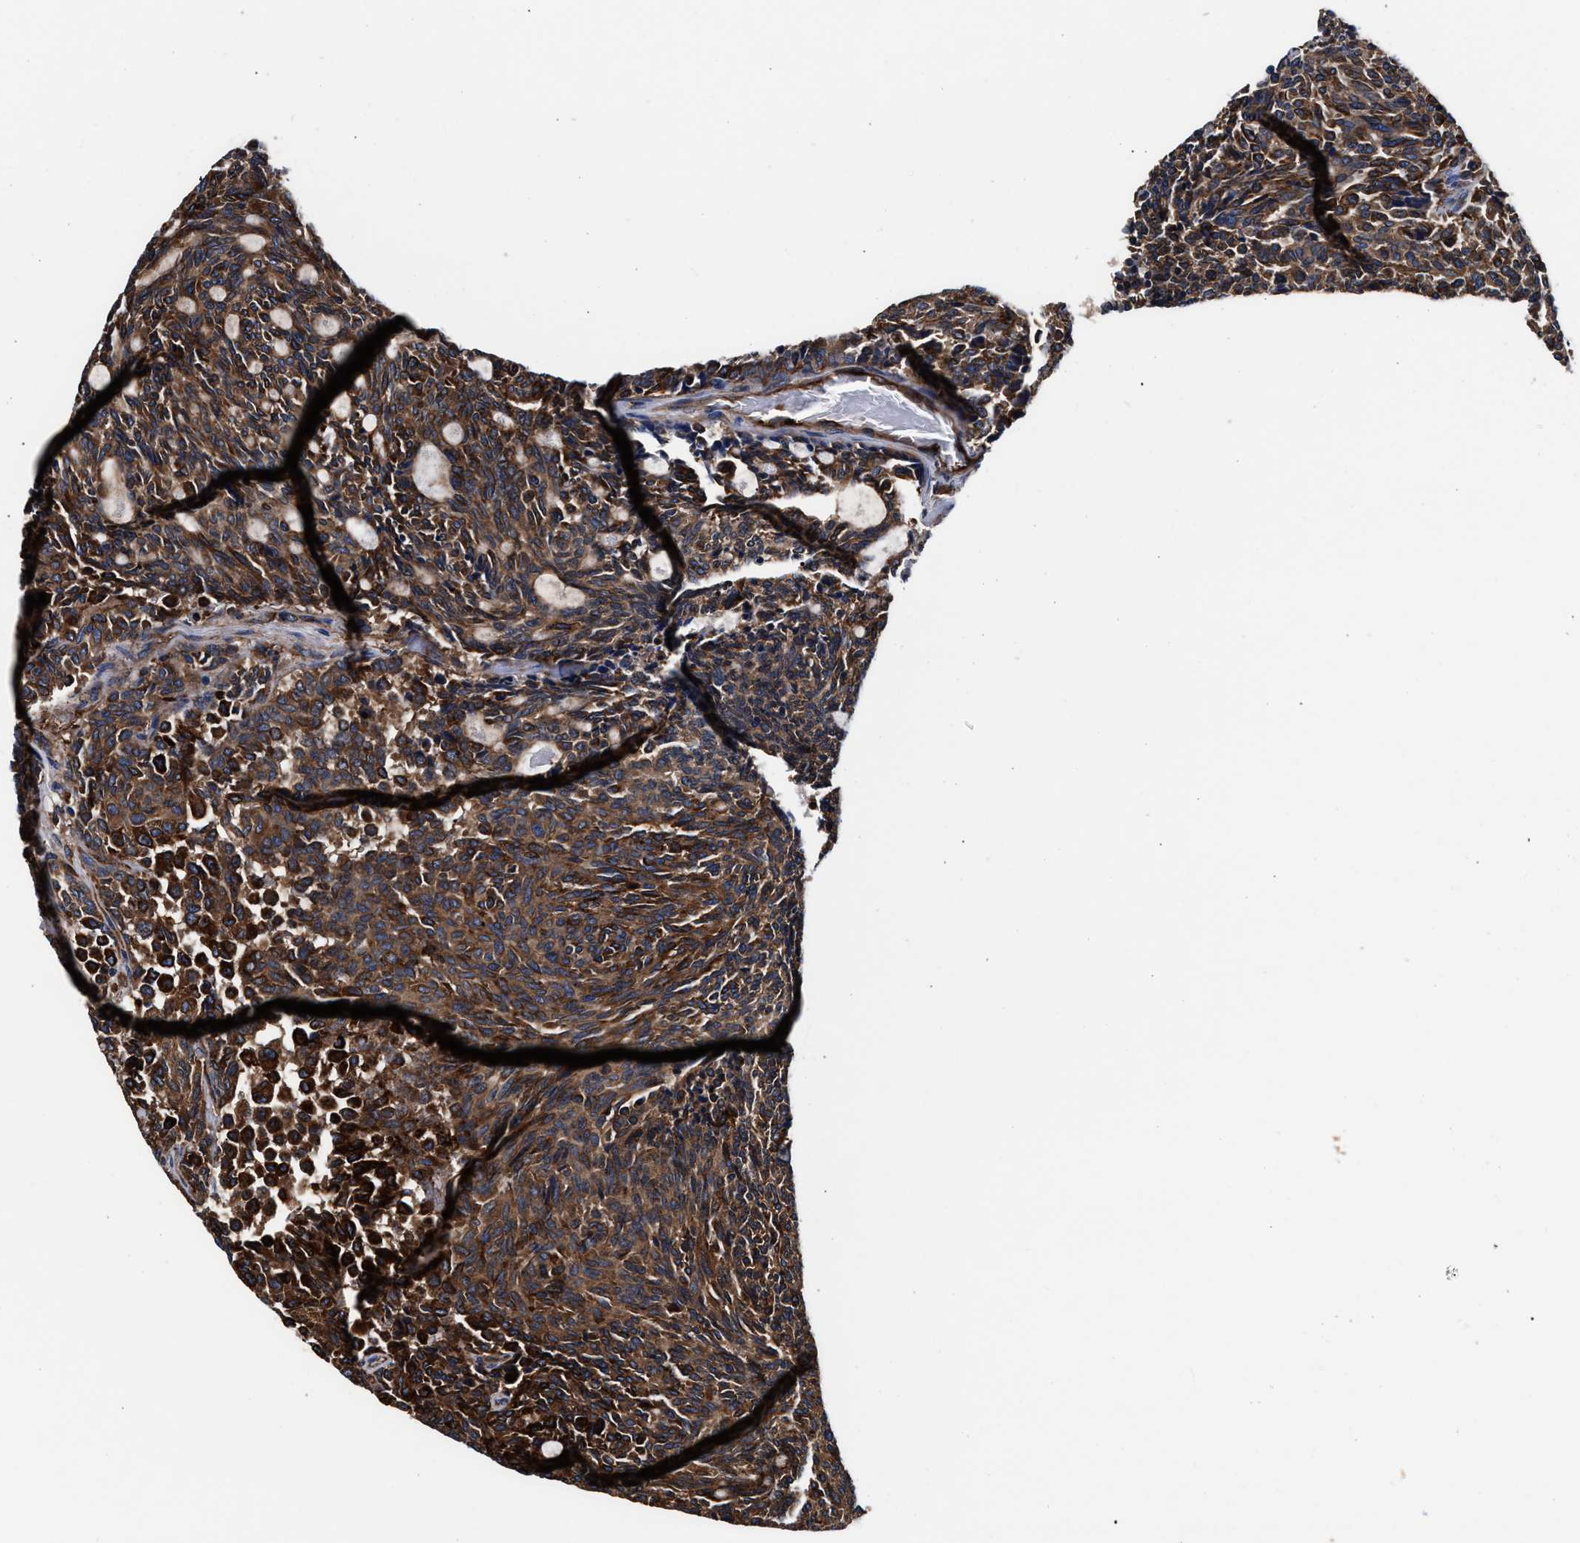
{"staining": {"intensity": "strong", "quantity": ">75%", "location": "cytoplasmic/membranous"}, "tissue": "carcinoid", "cell_type": "Tumor cells", "image_type": "cancer", "snomed": [{"axis": "morphology", "description": "Carcinoid, malignant, NOS"}, {"axis": "topography", "description": "Pancreas"}], "caption": "Immunohistochemistry (IHC) staining of carcinoid, which shows high levels of strong cytoplasmic/membranous expression in about >75% of tumor cells indicating strong cytoplasmic/membranous protein staining. The staining was performed using DAB (3,3'-diaminobenzidine) (brown) for protein detection and nuclei were counterstained in hematoxylin (blue).", "gene": "KYAT1", "patient": {"sex": "female", "age": 54}}